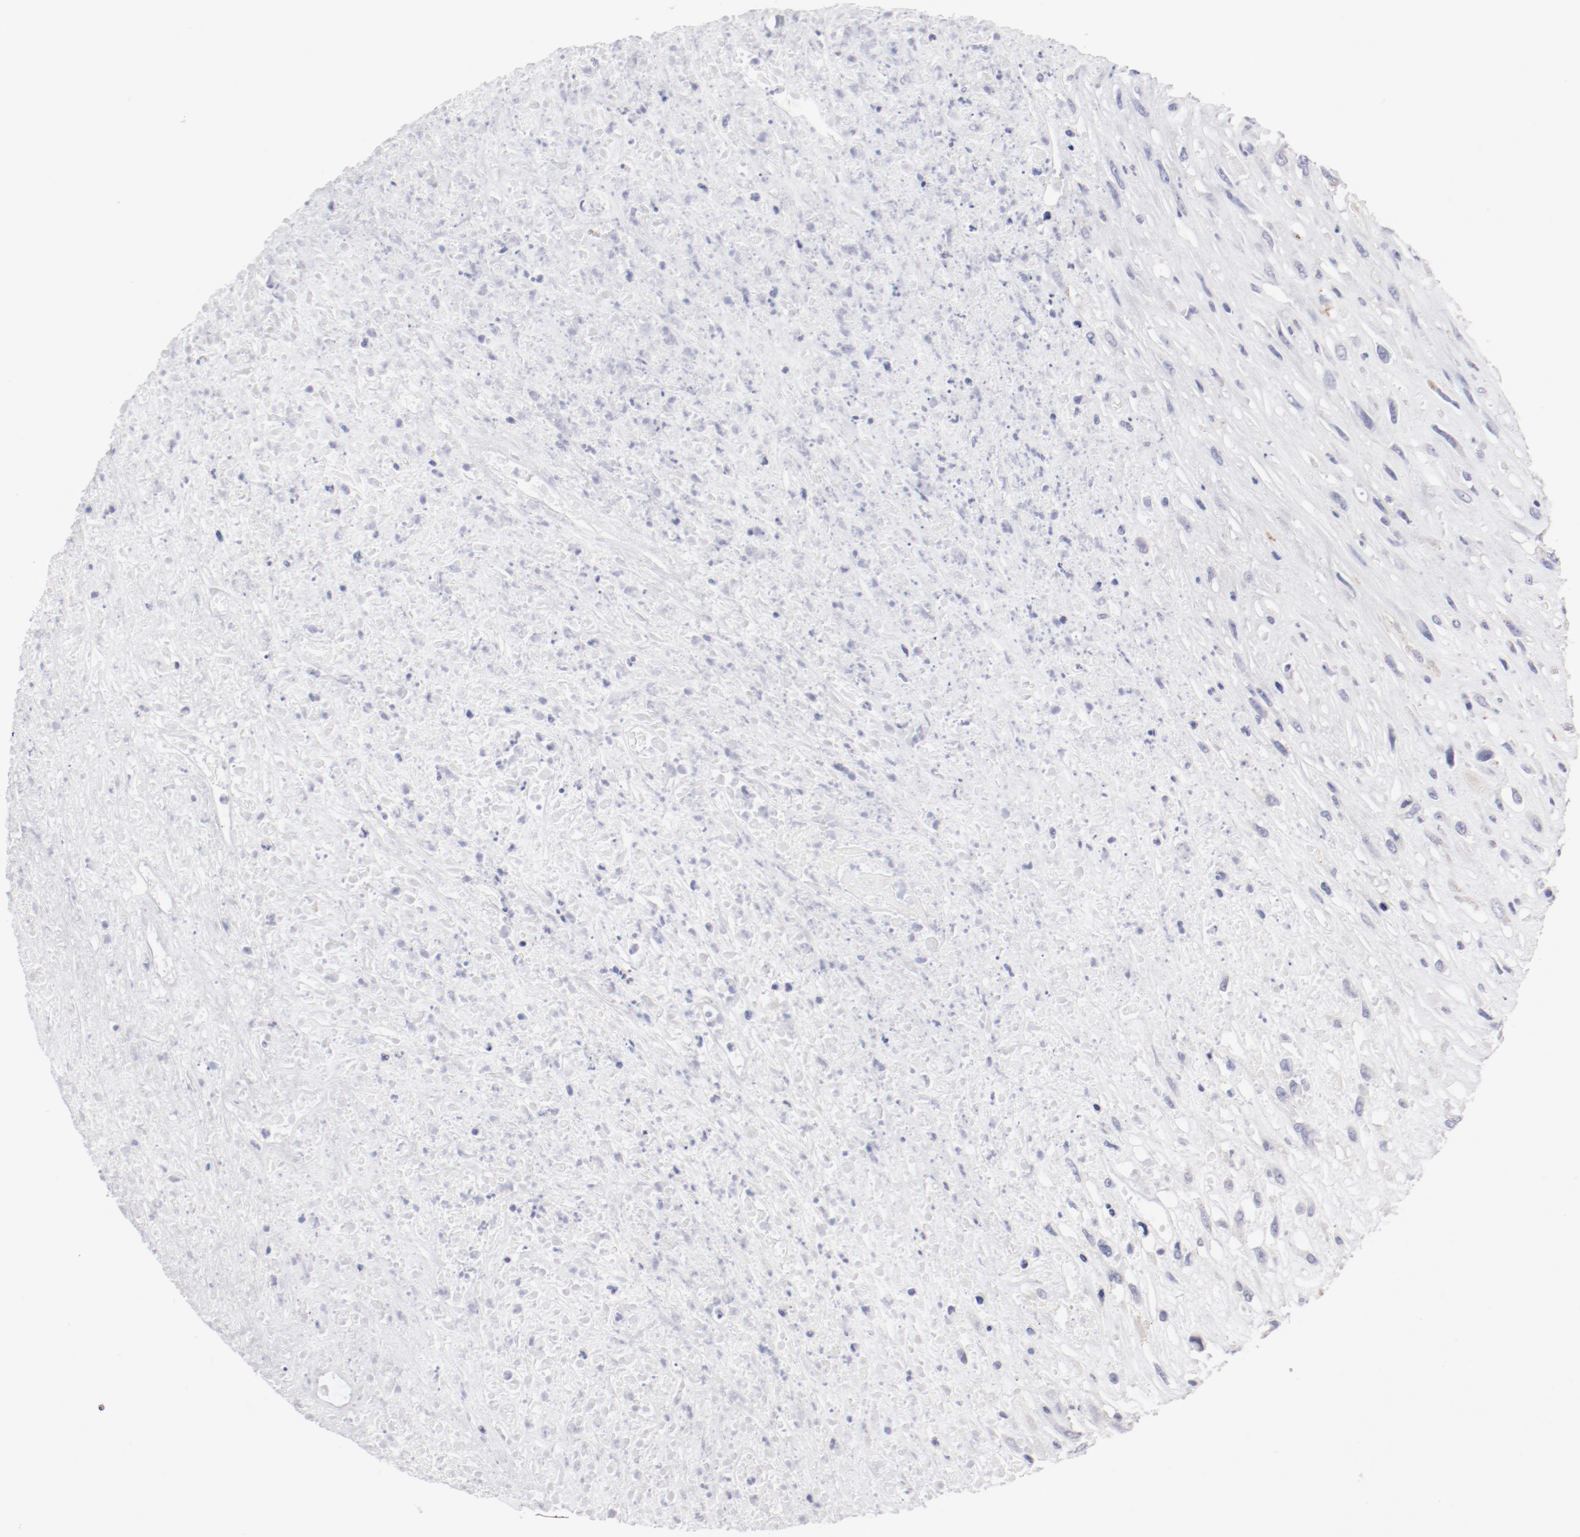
{"staining": {"intensity": "weak", "quantity": "<25%", "location": "cytoplasmic/membranous"}, "tissue": "head and neck cancer", "cell_type": "Tumor cells", "image_type": "cancer", "snomed": [{"axis": "morphology", "description": "Necrosis, NOS"}, {"axis": "morphology", "description": "Neoplasm, malignant, NOS"}, {"axis": "topography", "description": "Salivary gland"}, {"axis": "topography", "description": "Head-Neck"}], "caption": "Immunohistochemistry (IHC) histopathology image of neoplastic tissue: head and neck malignant neoplasm stained with DAB (3,3'-diaminobenzidine) reveals no significant protein staining in tumor cells. The staining was performed using DAB (3,3'-diaminobenzidine) to visualize the protein expression in brown, while the nuclei were stained in blue with hematoxylin (Magnification: 20x).", "gene": "LAX1", "patient": {"sex": "male", "age": 43}}